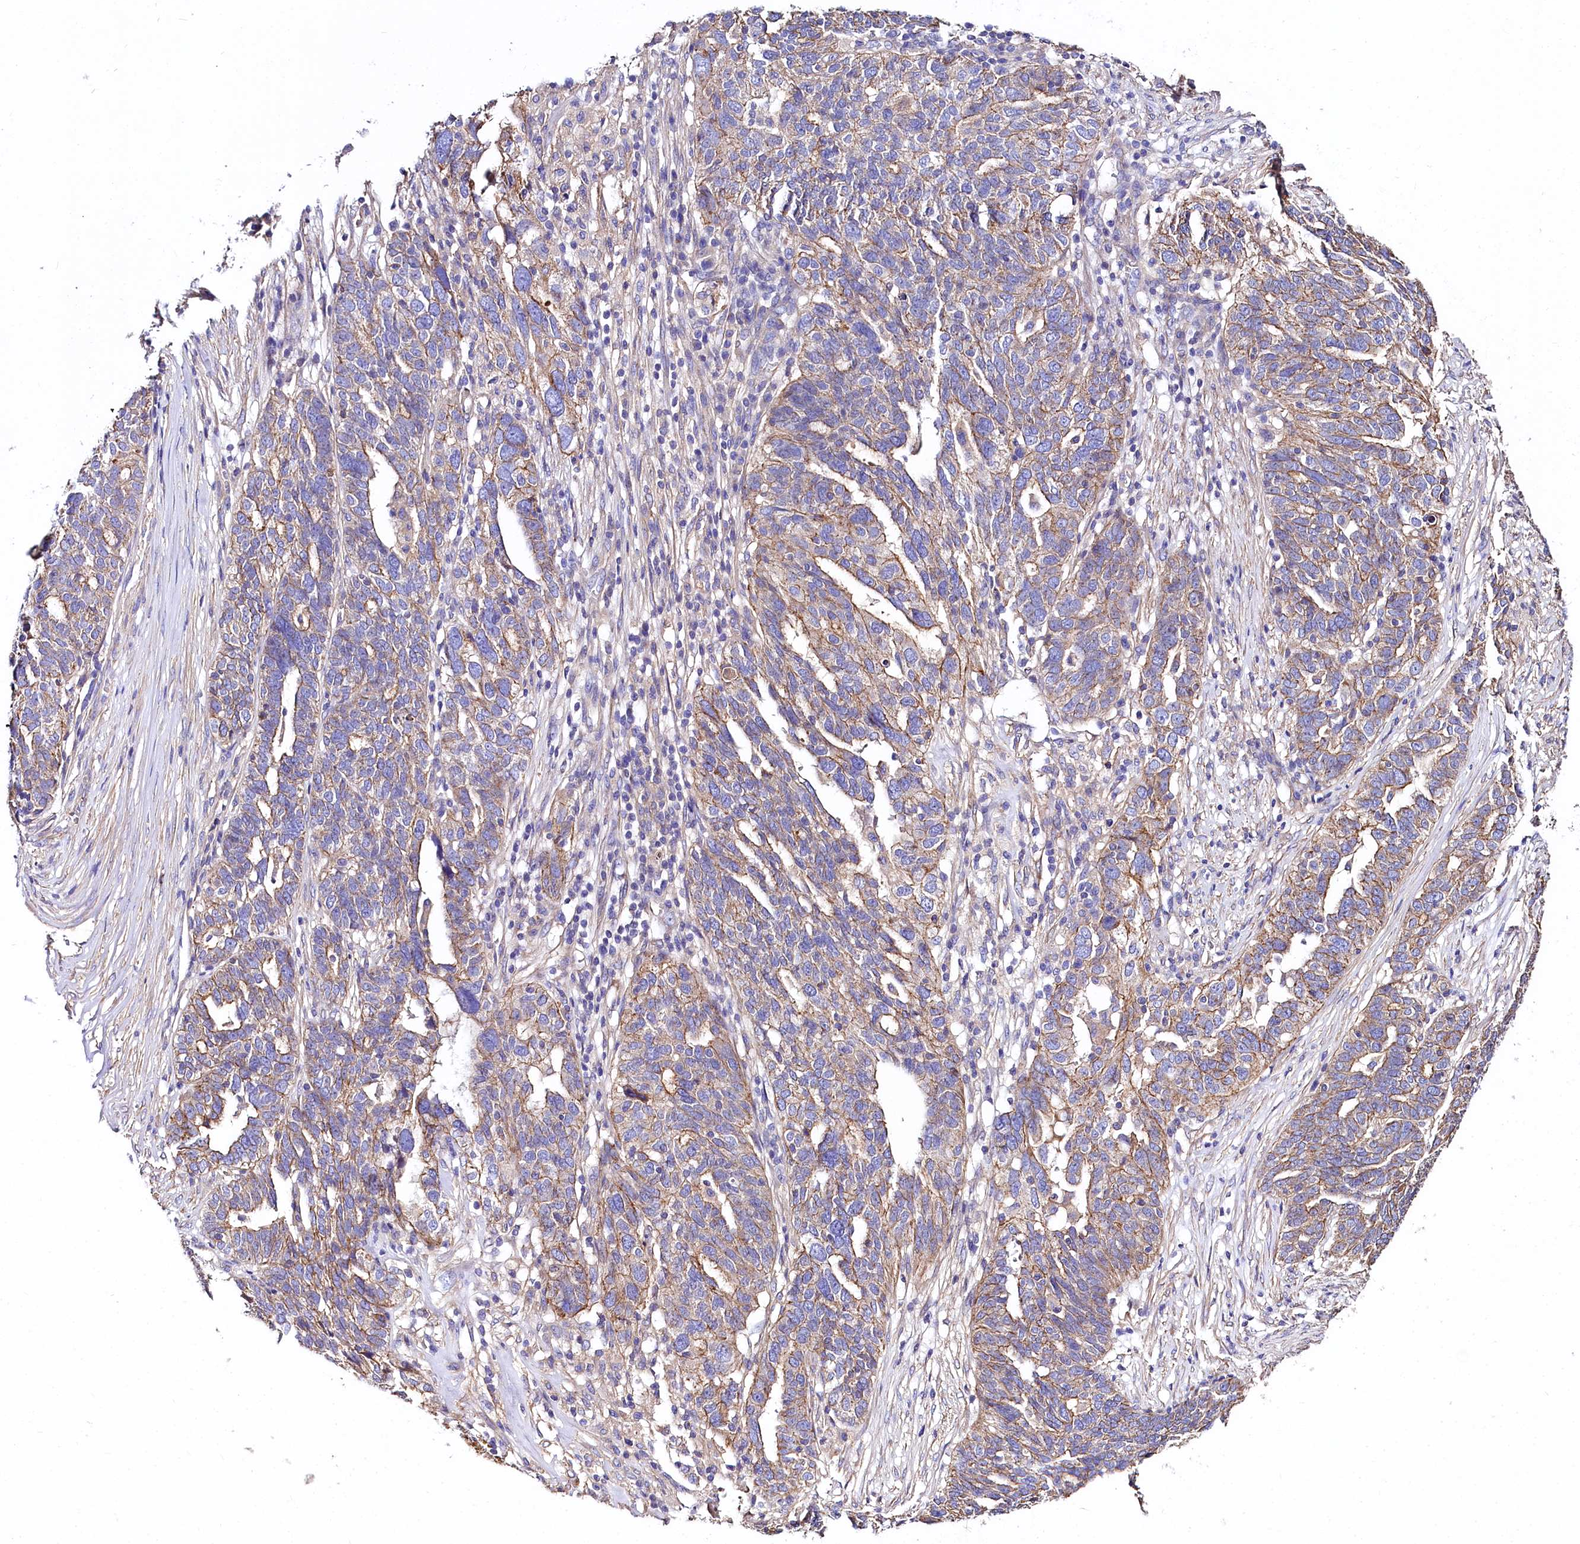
{"staining": {"intensity": "weak", "quantity": ">75%", "location": "cytoplasmic/membranous"}, "tissue": "ovarian cancer", "cell_type": "Tumor cells", "image_type": "cancer", "snomed": [{"axis": "morphology", "description": "Cystadenocarcinoma, serous, NOS"}, {"axis": "topography", "description": "Ovary"}], "caption": "Immunohistochemistry (IHC) micrograph of neoplastic tissue: human serous cystadenocarcinoma (ovarian) stained using immunohistochemistry (IHC) demonstrates low levels of weak protein expression localized specifically in the cytoplasmic/membranous of tumor cells, appearing as a cytoplasmic/membranous brown color.", "gene": "FCHSD2", "patient": {"sex": "female", "age": 59}}